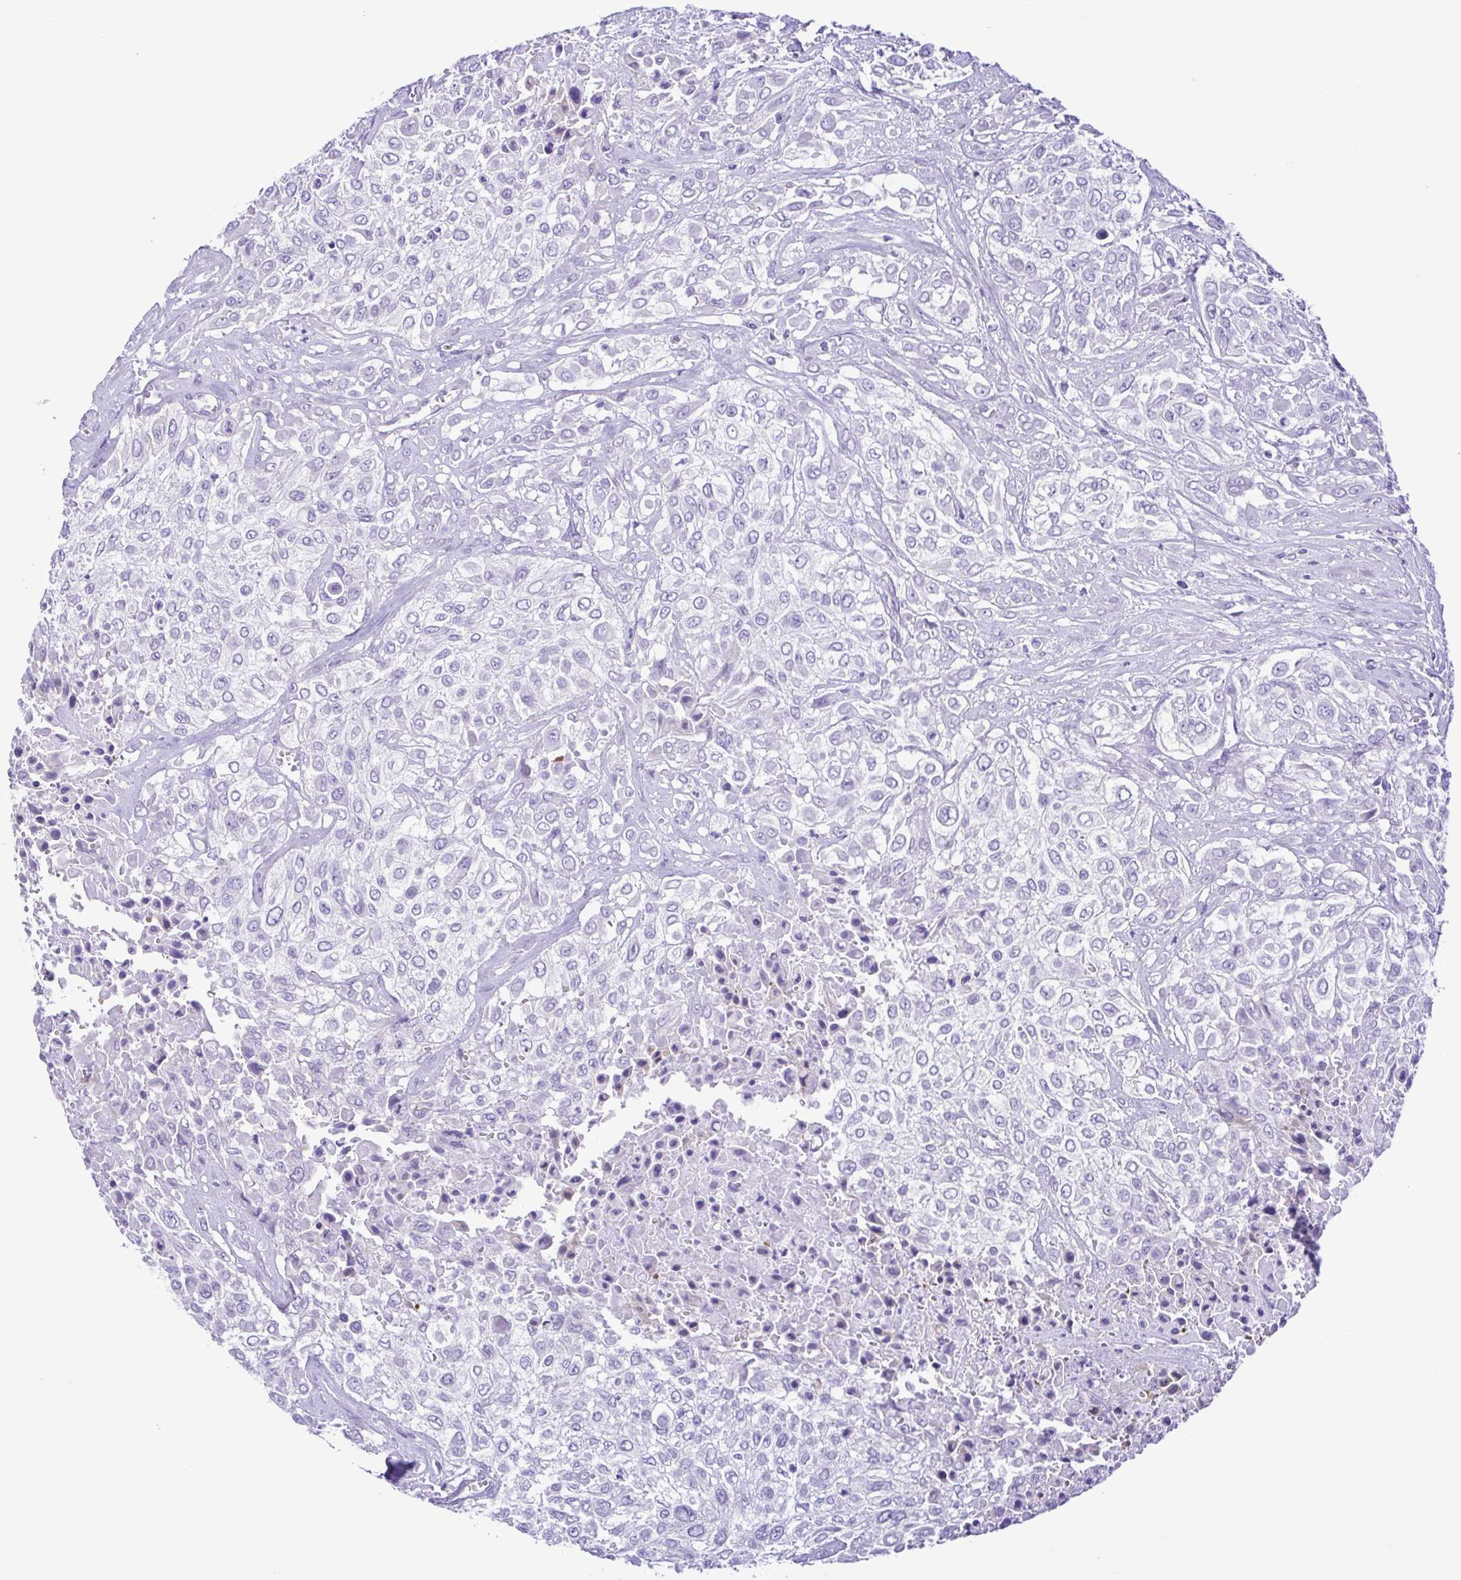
{"staining": {"intensity": "negative", "quantity": "none", "location": "none"}, "tissue": "urothelial cancer", "cell_type": "Tumor cells", "image_type": "cancer", "snomed": [{"axis": "morphology", "description": "Urothelial carcinoma, High grade"}, {"axis": "topography", "description": "Urinary bladder"}], "caption": "Human urothelial cancer stained for a protein using immunohistochemistry (IHC) demonstrates no positivity in tumor cells.", "gene": "PAK3", "patient": {"sex": "male", "age": 57}}